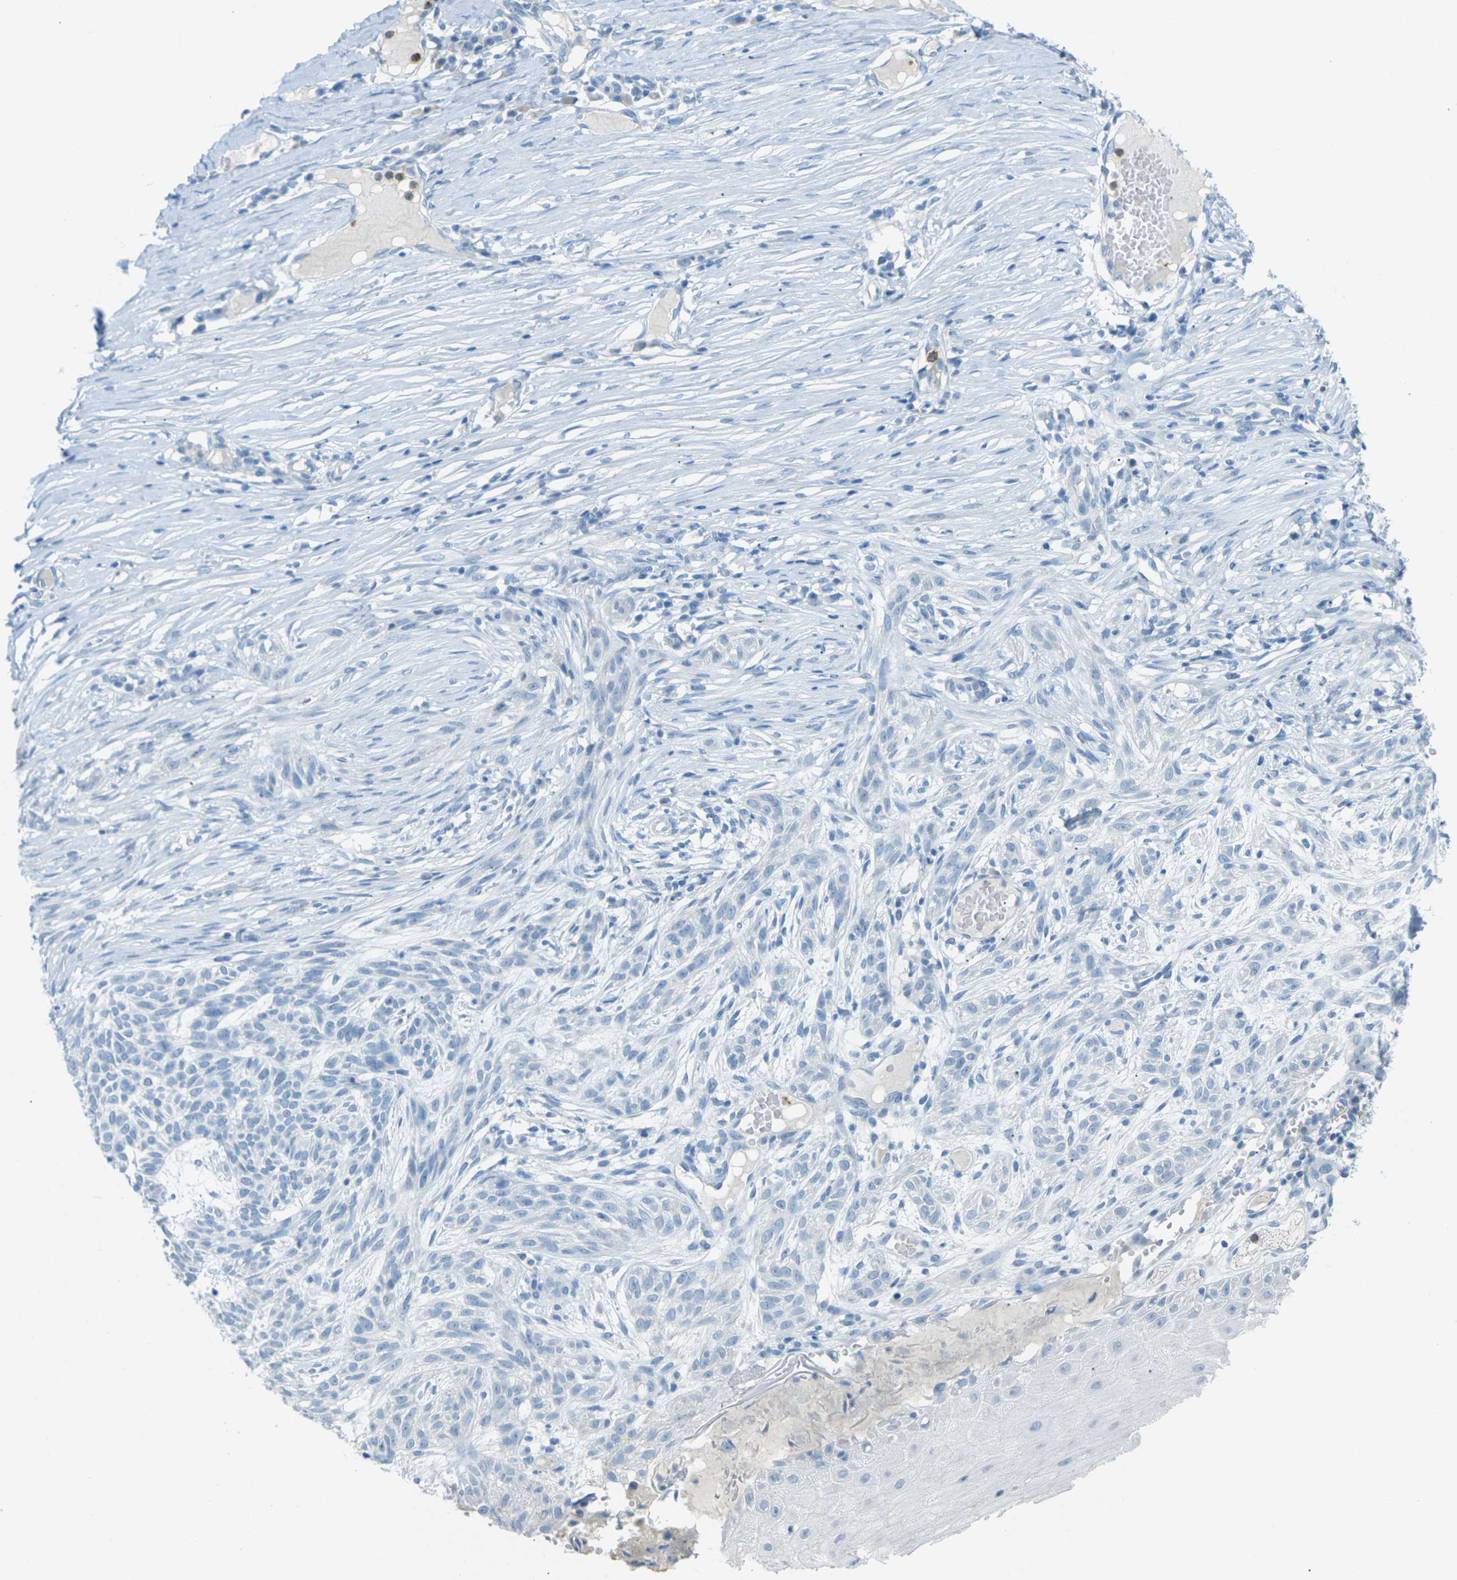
{"staining": {"intensity": "negative", "quantity": "none", "location": "none"}, "tissue": "skin cancer", "cell_type": "Tumor cells", "image_type": "cancer", "snomed": [{"axis": "morphology", "description": "Basal cell carcinoma"}, {"axis": "topography", "description": "Skin"}], "caption": "Histopathology image shows no significant protein expression in tumor cells of basal cell carcinoma (skin).", "gene": "CDH16", "patient": {"sex": "female", "age": 59}}